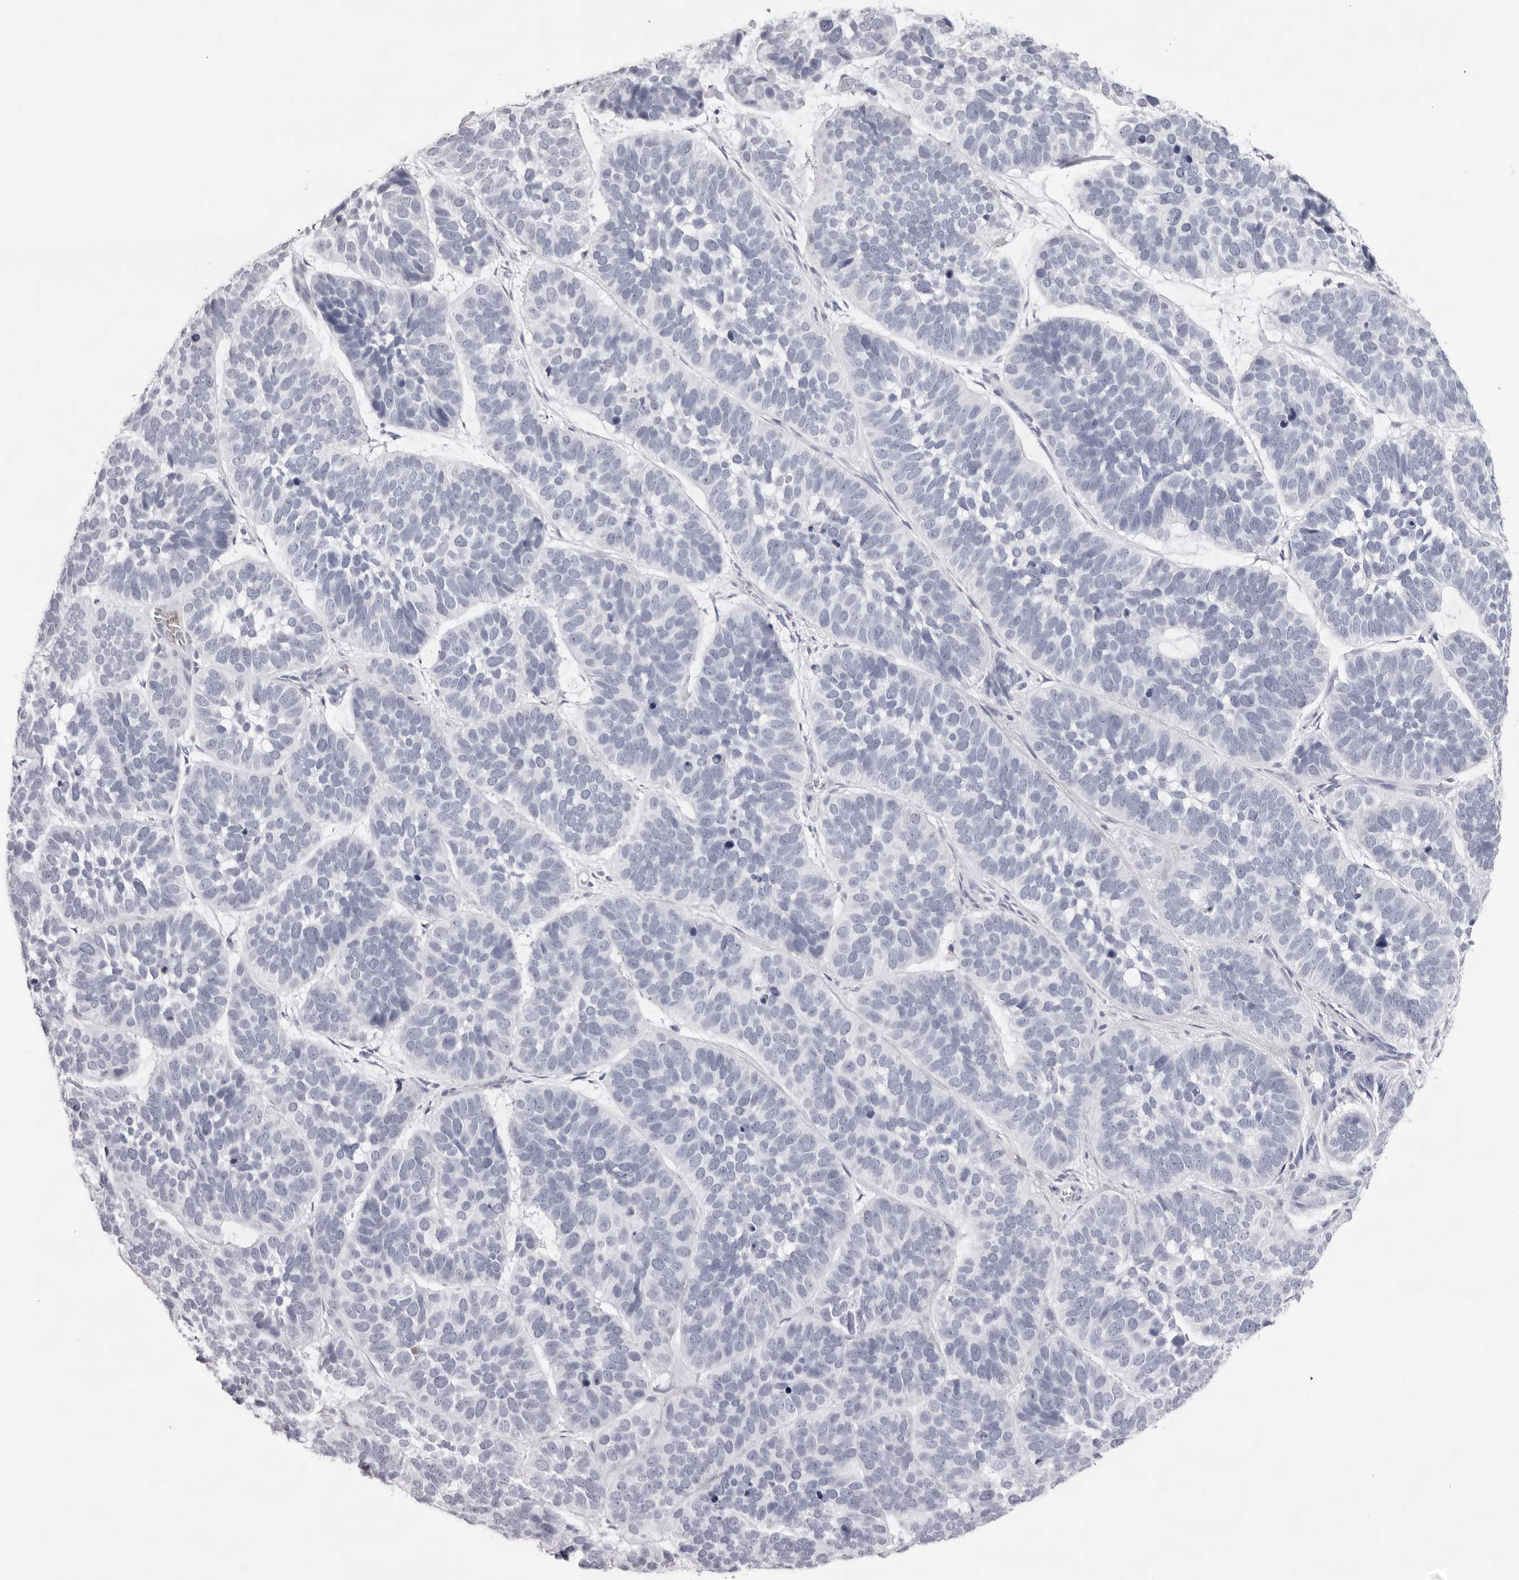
{"staining": {"intensity": "negative", "quantity": "none", "location": "none"}, "tissue": "skin cancer", "cell_type": "Tumor cells", "image_type": "cancer", "snomed": [{"axis": "morphology", "description": "Basal cell carcinoma"}, {"axis": "topography", "description": "Skin"}], "caption": "This is an immunohistochemistry photomicrograph of human skin basal cell carcinoma. There is no expression in tumor cells.", "gene": "SPTA1", "patient": {"sex": "male", "age": 62}}